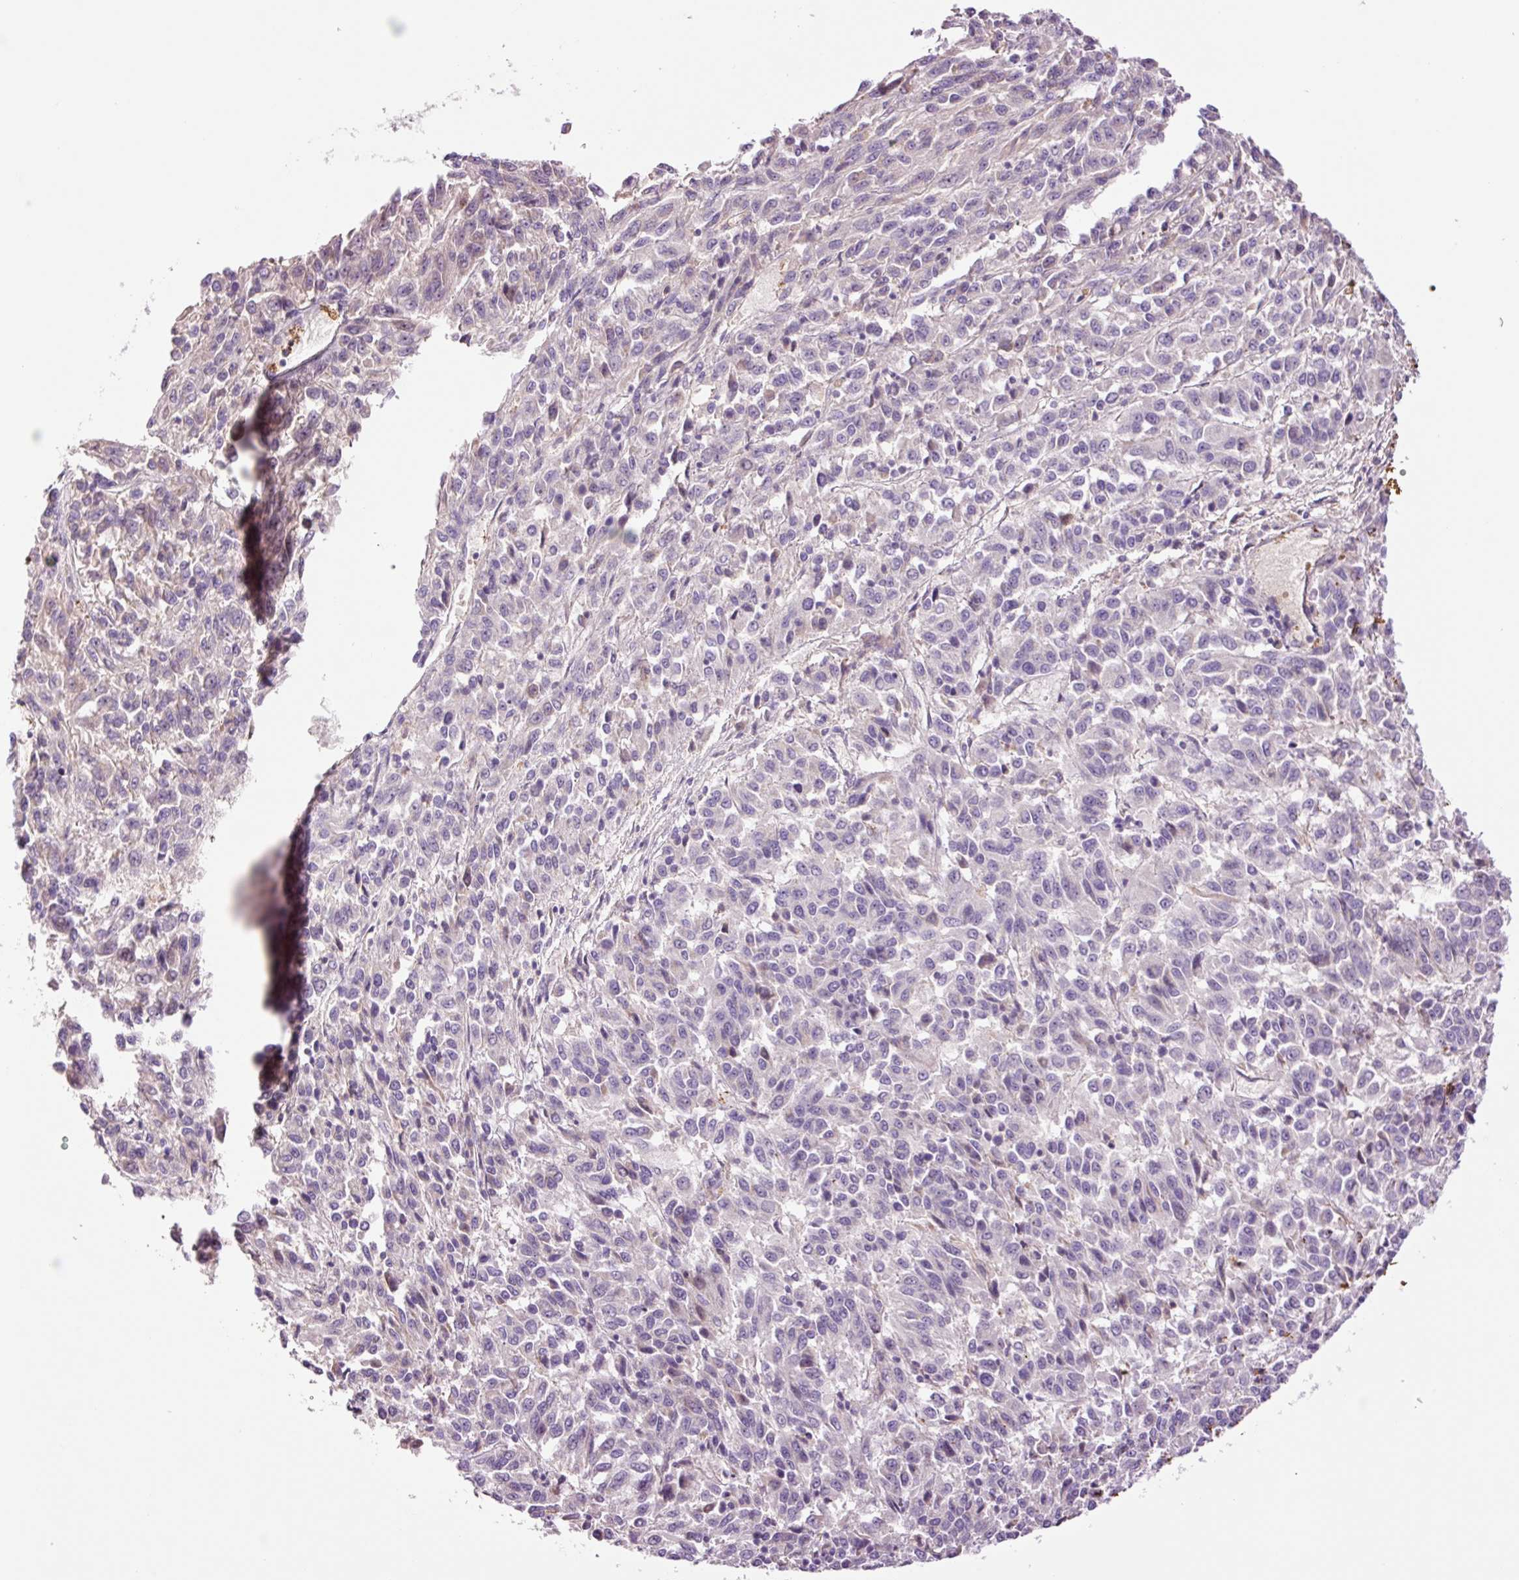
{"staining": {"intensity": "negative", "quantity": "none", "location": "none"}, "tissue": "melanoma", "cell_type": "Tumor cells", "image_type": "cancer", "snomed": [{"axis": "morphology", "description": "Malignant melanoma, Metastatic site"}, {"axis": "topography", "description": "Lung"}], "caption": "IHC of melanoma reveals no expression in tumor cells.", "gene": "TMEM235", "patient": {"sex": "male", "age": 64}}